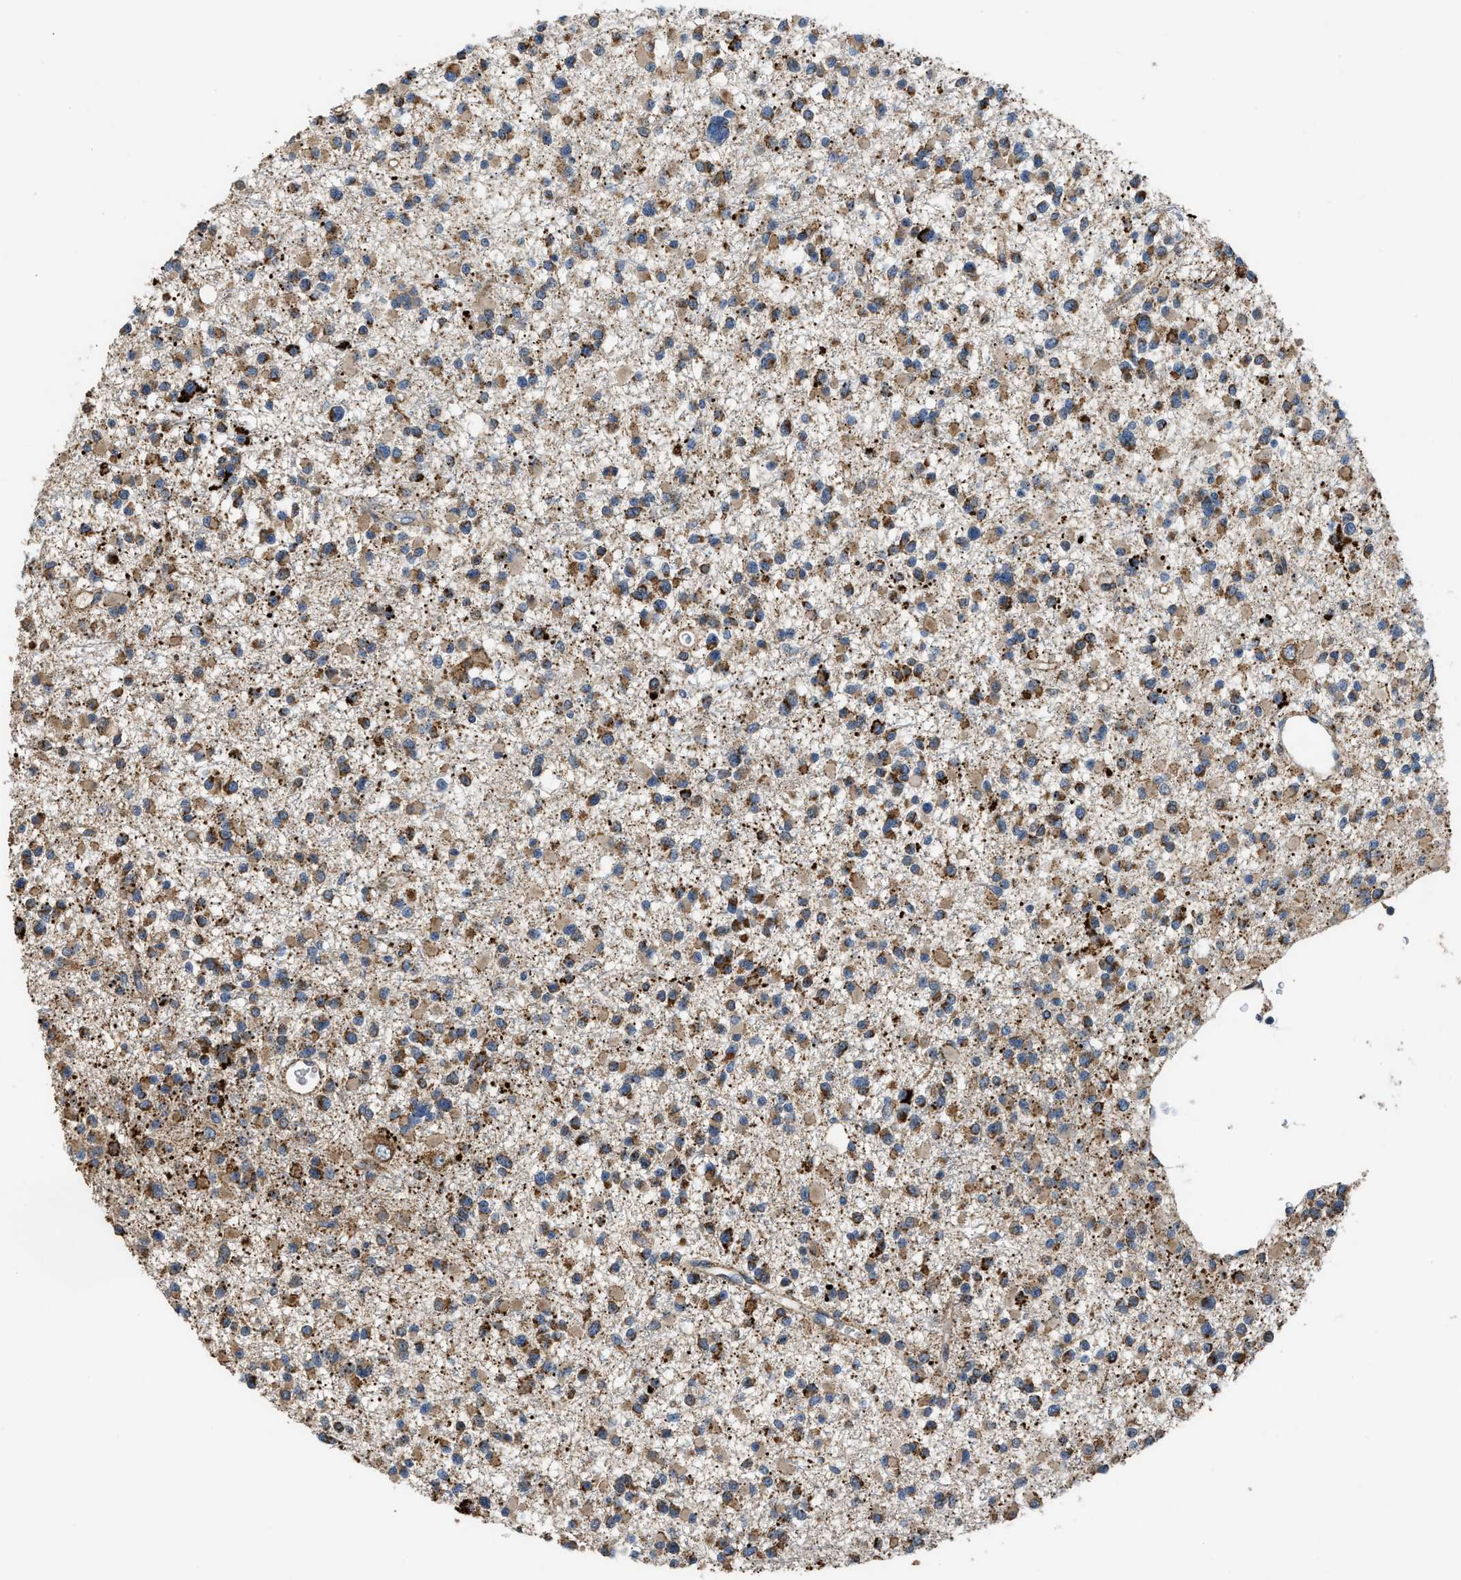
{"staining": {"intensity": "strong", "quantity": "25%-75%", "location": "cytoplasmic/membranous"}, "tissue": "glioma", "cell_type": "Tumor cells", "image_type": "cancer", "snomed": [{"axis": "morphology", "description": "Glioma, malignant, Low grade"}, {"axis": "topography", "description": "Brain"}], "caption": "High-magnification brightfield microscopy of malignant glioma (low-grade) stained with DAB (3,3'-diaminobenzidine) (brown) and counterstained with hematoxylin (blue). tumor cells exhibit strong cytoplasmic/membranous staining is seen in approximately25%-75% of cells.", "gene": "TMEM150A", "patient": {"sex": "female", "age": 22}}